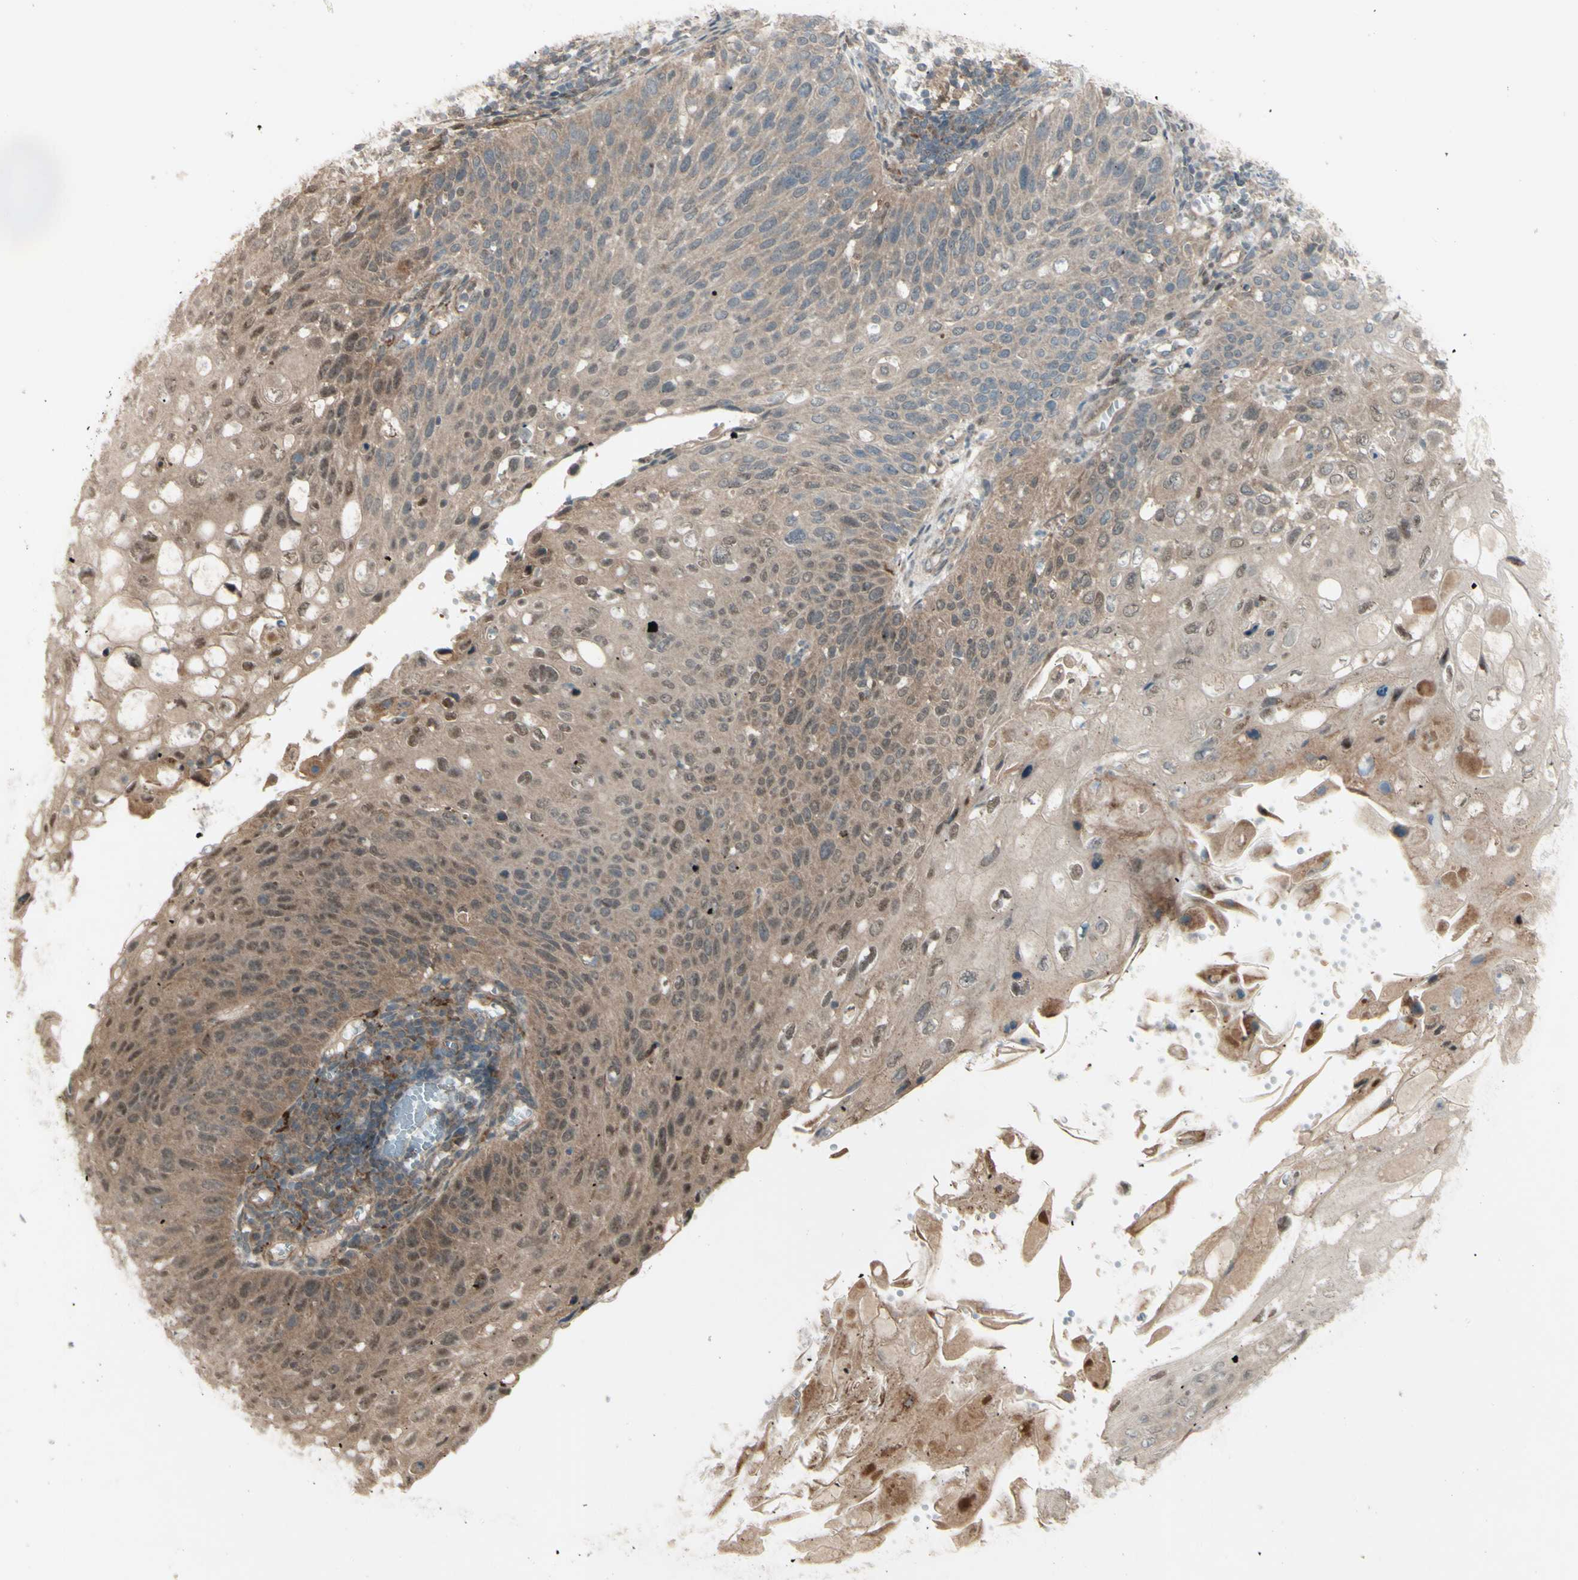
{"staining": {"intensity": "moderate", "quantity": ">75%", "location": "cytoplasmic/membranous,nuclear"}, "tissue": "cervical cancer", "cell_type": "Tumor cells", "image_type": "cancer", "snomed": [{"axis": "morphology", "description": "Squamous cell carcinoma, NOS"}, {"axis": "topography", "description": "Cervix"}], "caption": "Cervical squamous cell carcinoma stained with immunohistochemistry exhibits moderate cytoplasmic/membranous and nuclear expression in approximately >75% of tumor cells. Immunohistochemistry stains the protein in brown and the nuclei are stained blue.", "gene": "OSTM1", "patient": {"sex": "female", "age": 70}}